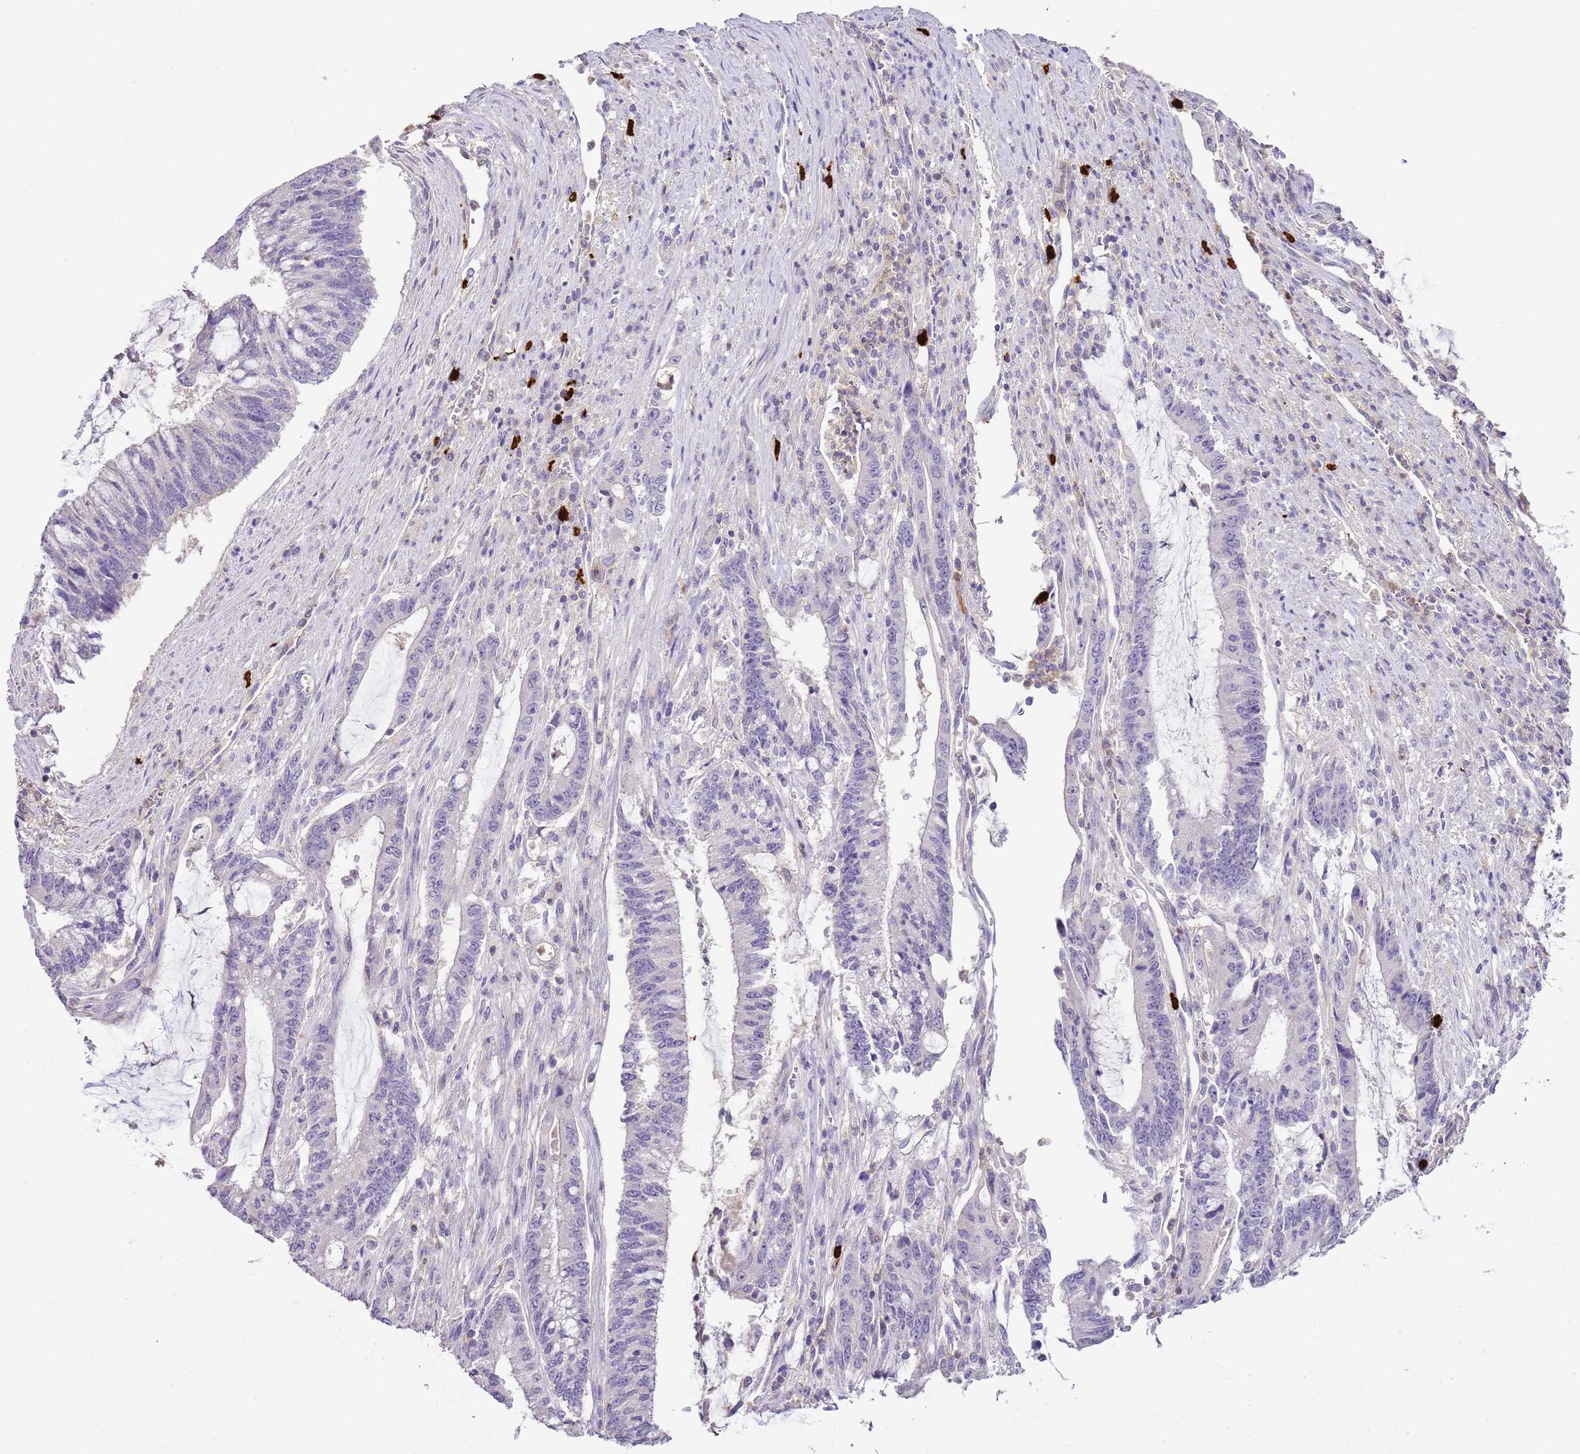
{"staining": {"intensity": "negative", "quantity": "none", "location": "none"}, "tissue": "pancreatic cancer", "cell_type": "Tumor cells", "image_type": "cancer", "snomed": [{"axis": "morphology", "description": "Adenocarcinoma, NOS"}, {"axis": "topography", "description": "Pancreas"}], "caption": "A micrograph of pancreatic cancer (adenocarcinoma) stained for a protein demonstrates no brown staining in tumor cells.", "gene": "IL2RG", "patient": {"sex": "female", "age": 50}}